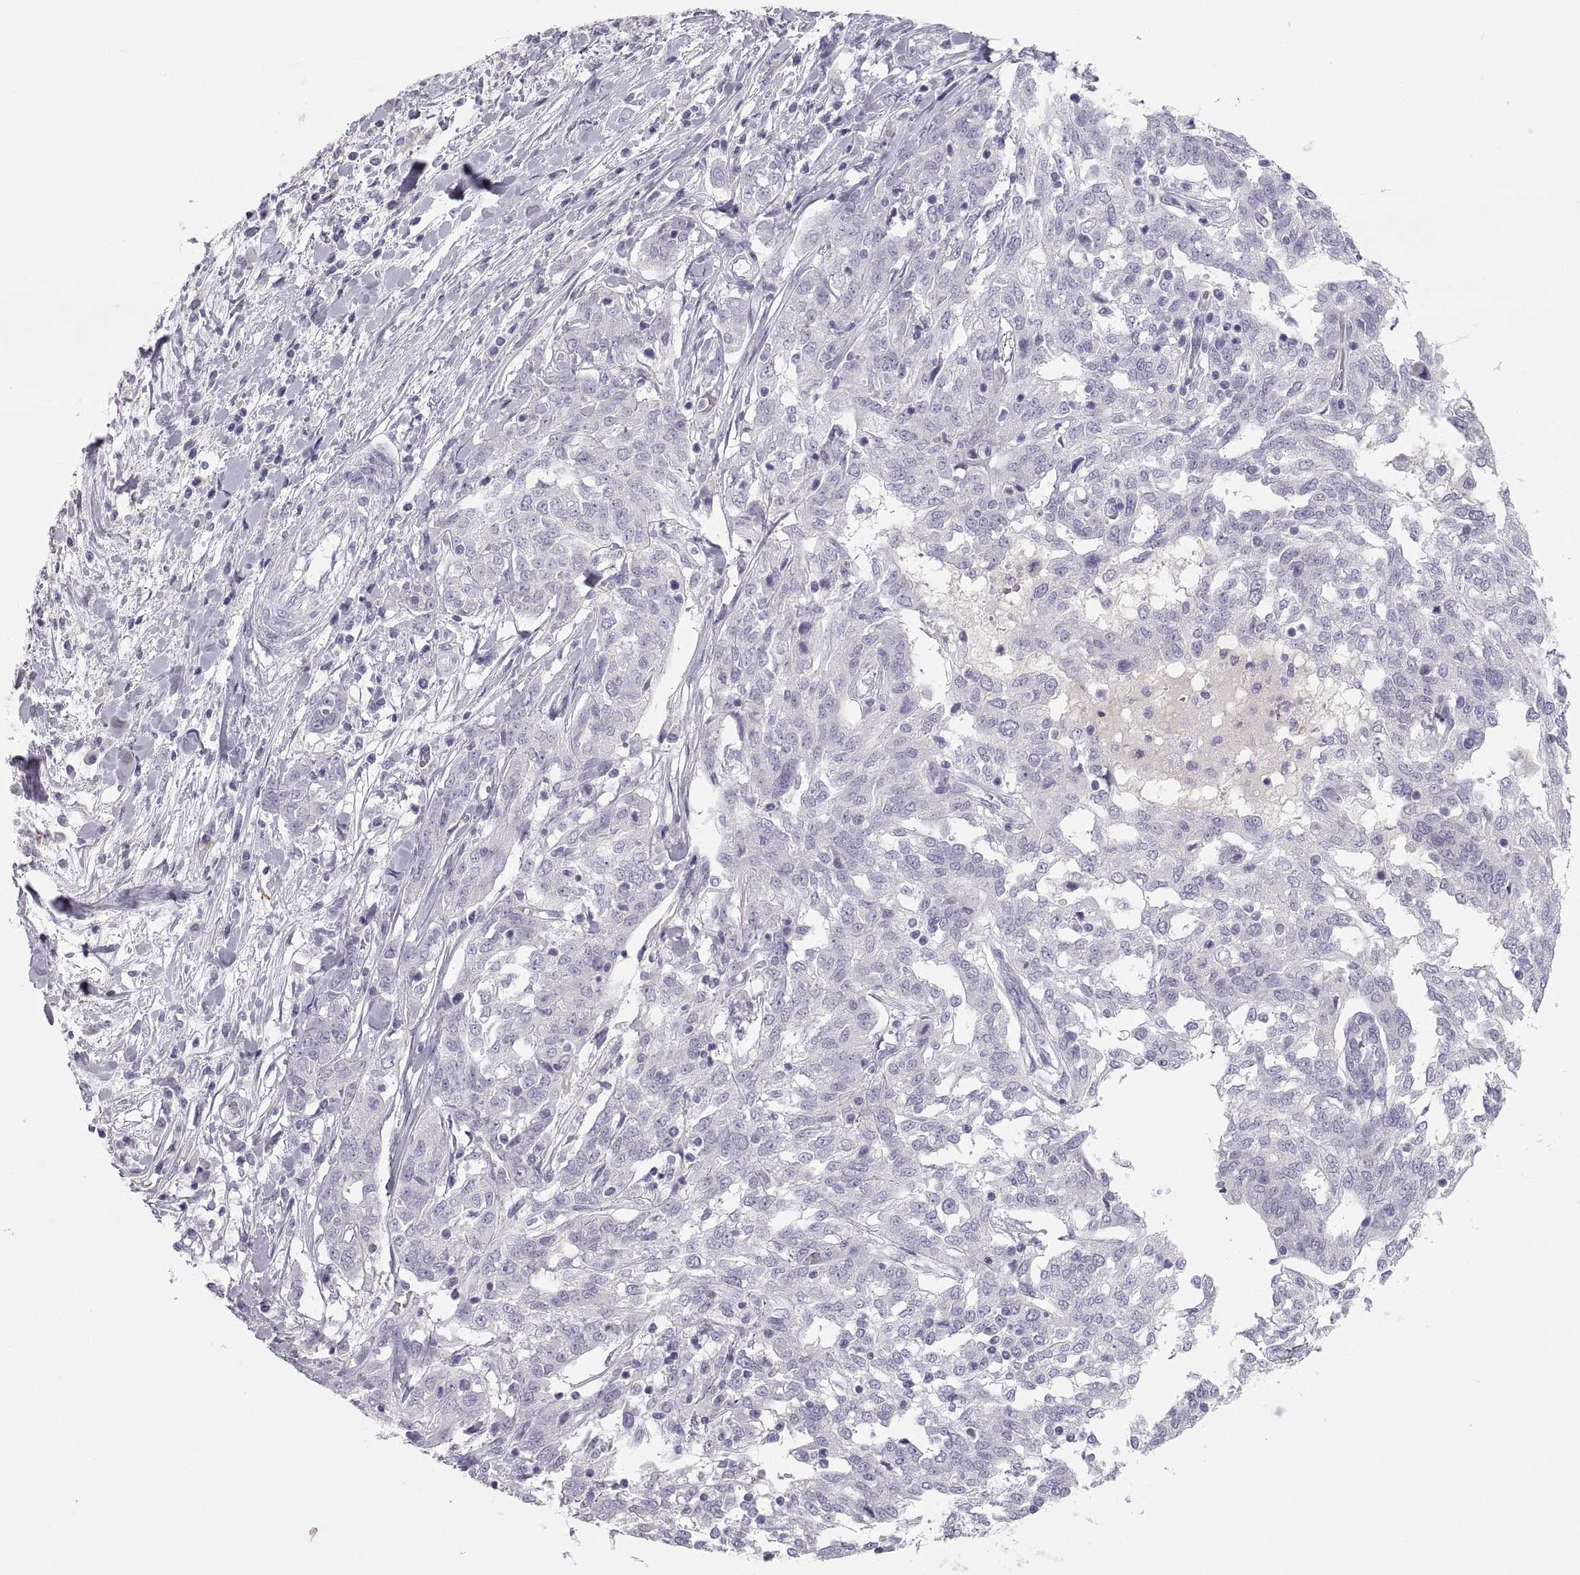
{"staining": {"intensity": "negative", "quantity": "none", "location": "none"}, "tissue": "ovarian cancer", "cell_type": "Tumor cells", "image_type": "cancer", "snomed": [{"axis": "morphology", "description": "Cystadenocarcinoma, serous, NOS"}, {"axis": "topography", "description": "Ovary"}], "caption": "A high-resolution histopathology image shows immunohistochemistry staining of serous cystadenocarcinoma (ovarian), which shows no significant staining in tumor cells.", "gene": "MAGEB2", "patient": {"sex": "female", "age": 67}}